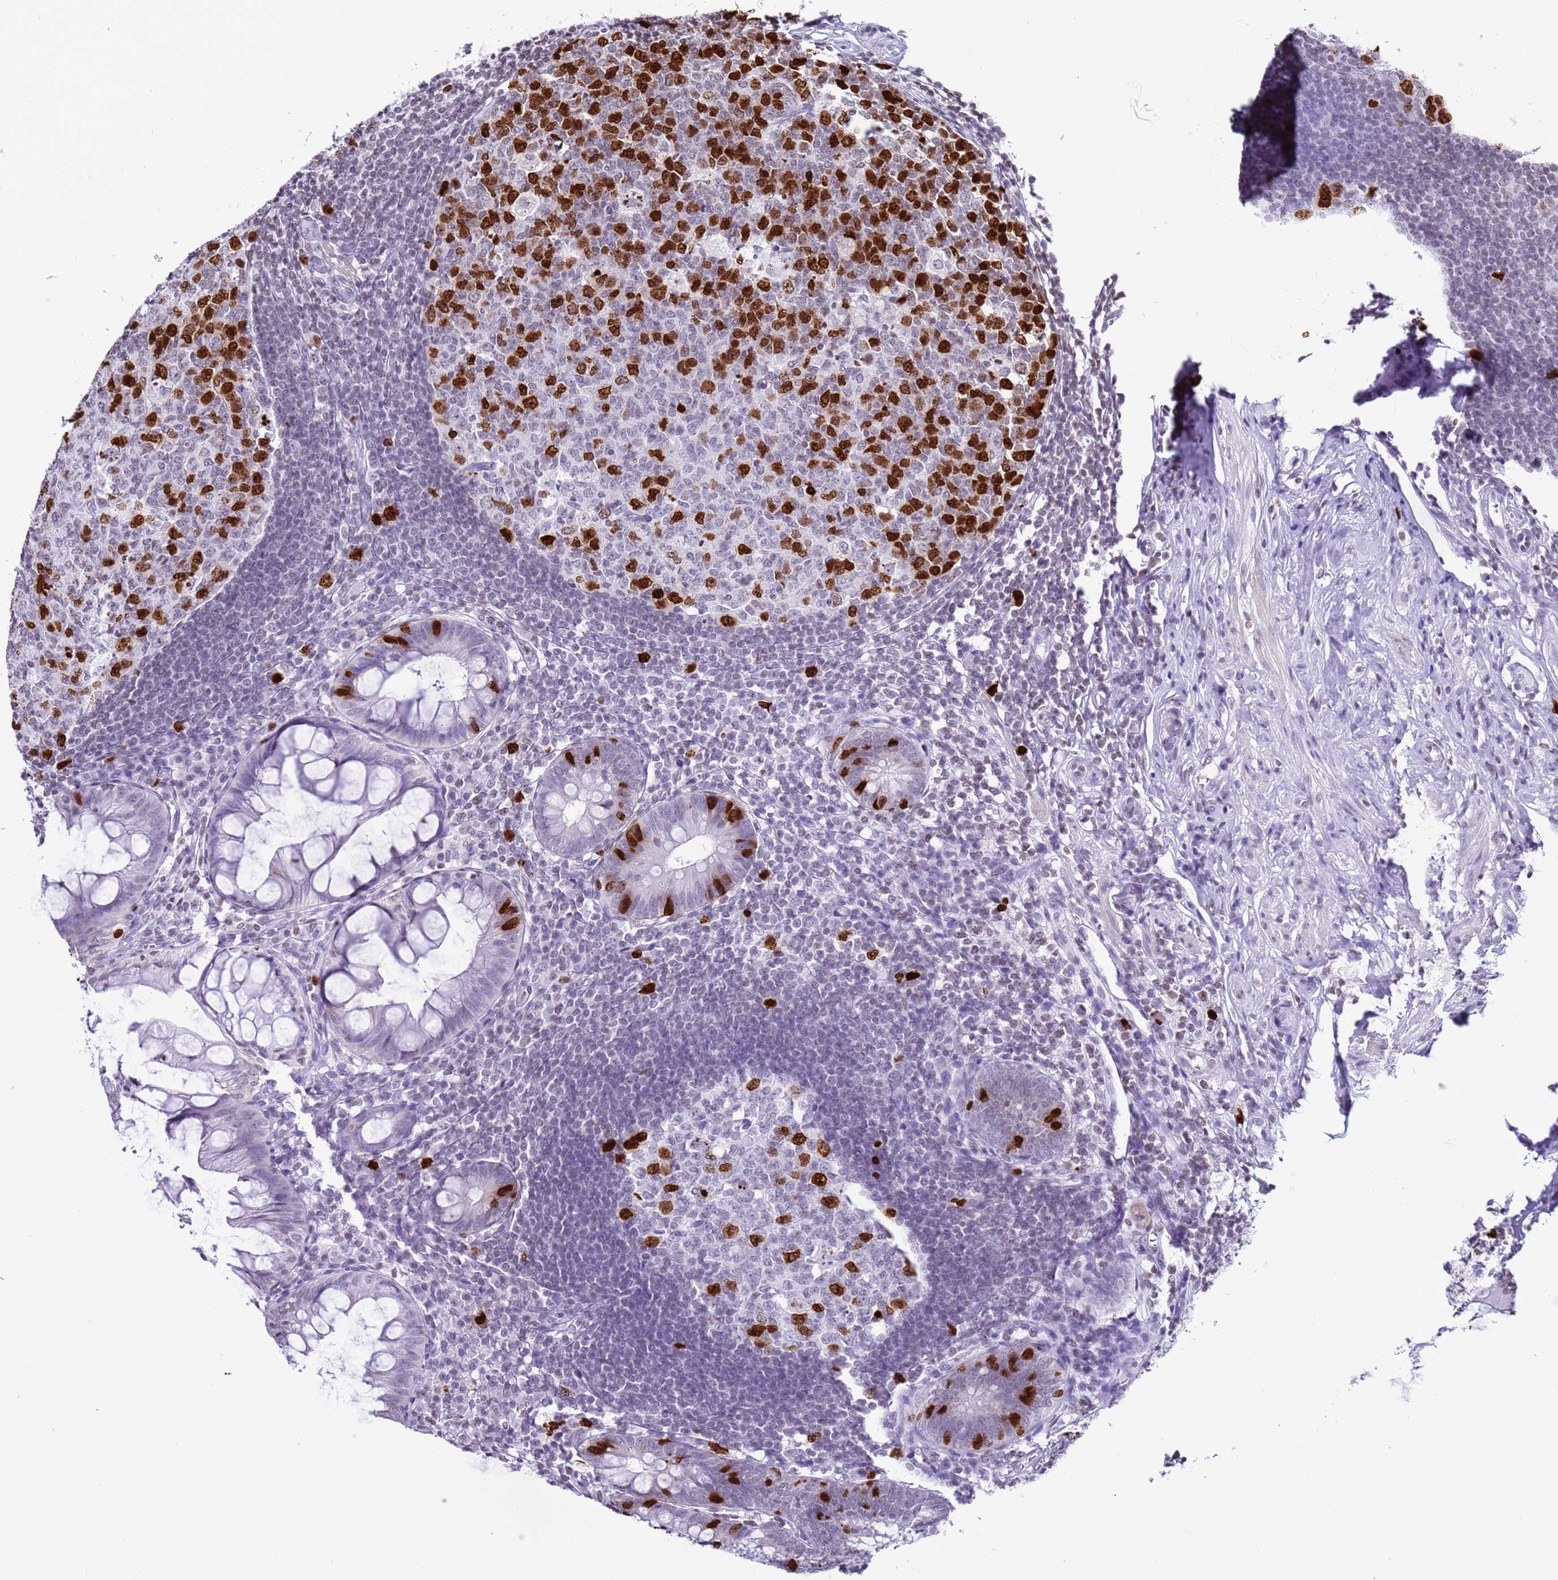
{"staining": {"intensity": "strong", "quantity": "<25%", "location": "nuclear"}, "tissue": "appendix", "cell_type": "Glandular cells", "image_type": "normal", "snomed": [{"axis": "morphology", "description": "Normal tissue, NOS"}, {"axis": "topography", "description": "Appendix"}], "caption": "Immunohistochemical staining of benign human appendix exhibits medium levels of strong nuclear staining in about <25% of glandular cells.", "gene": "H4C11", "patient": {"sex": "male", "age": 56}}